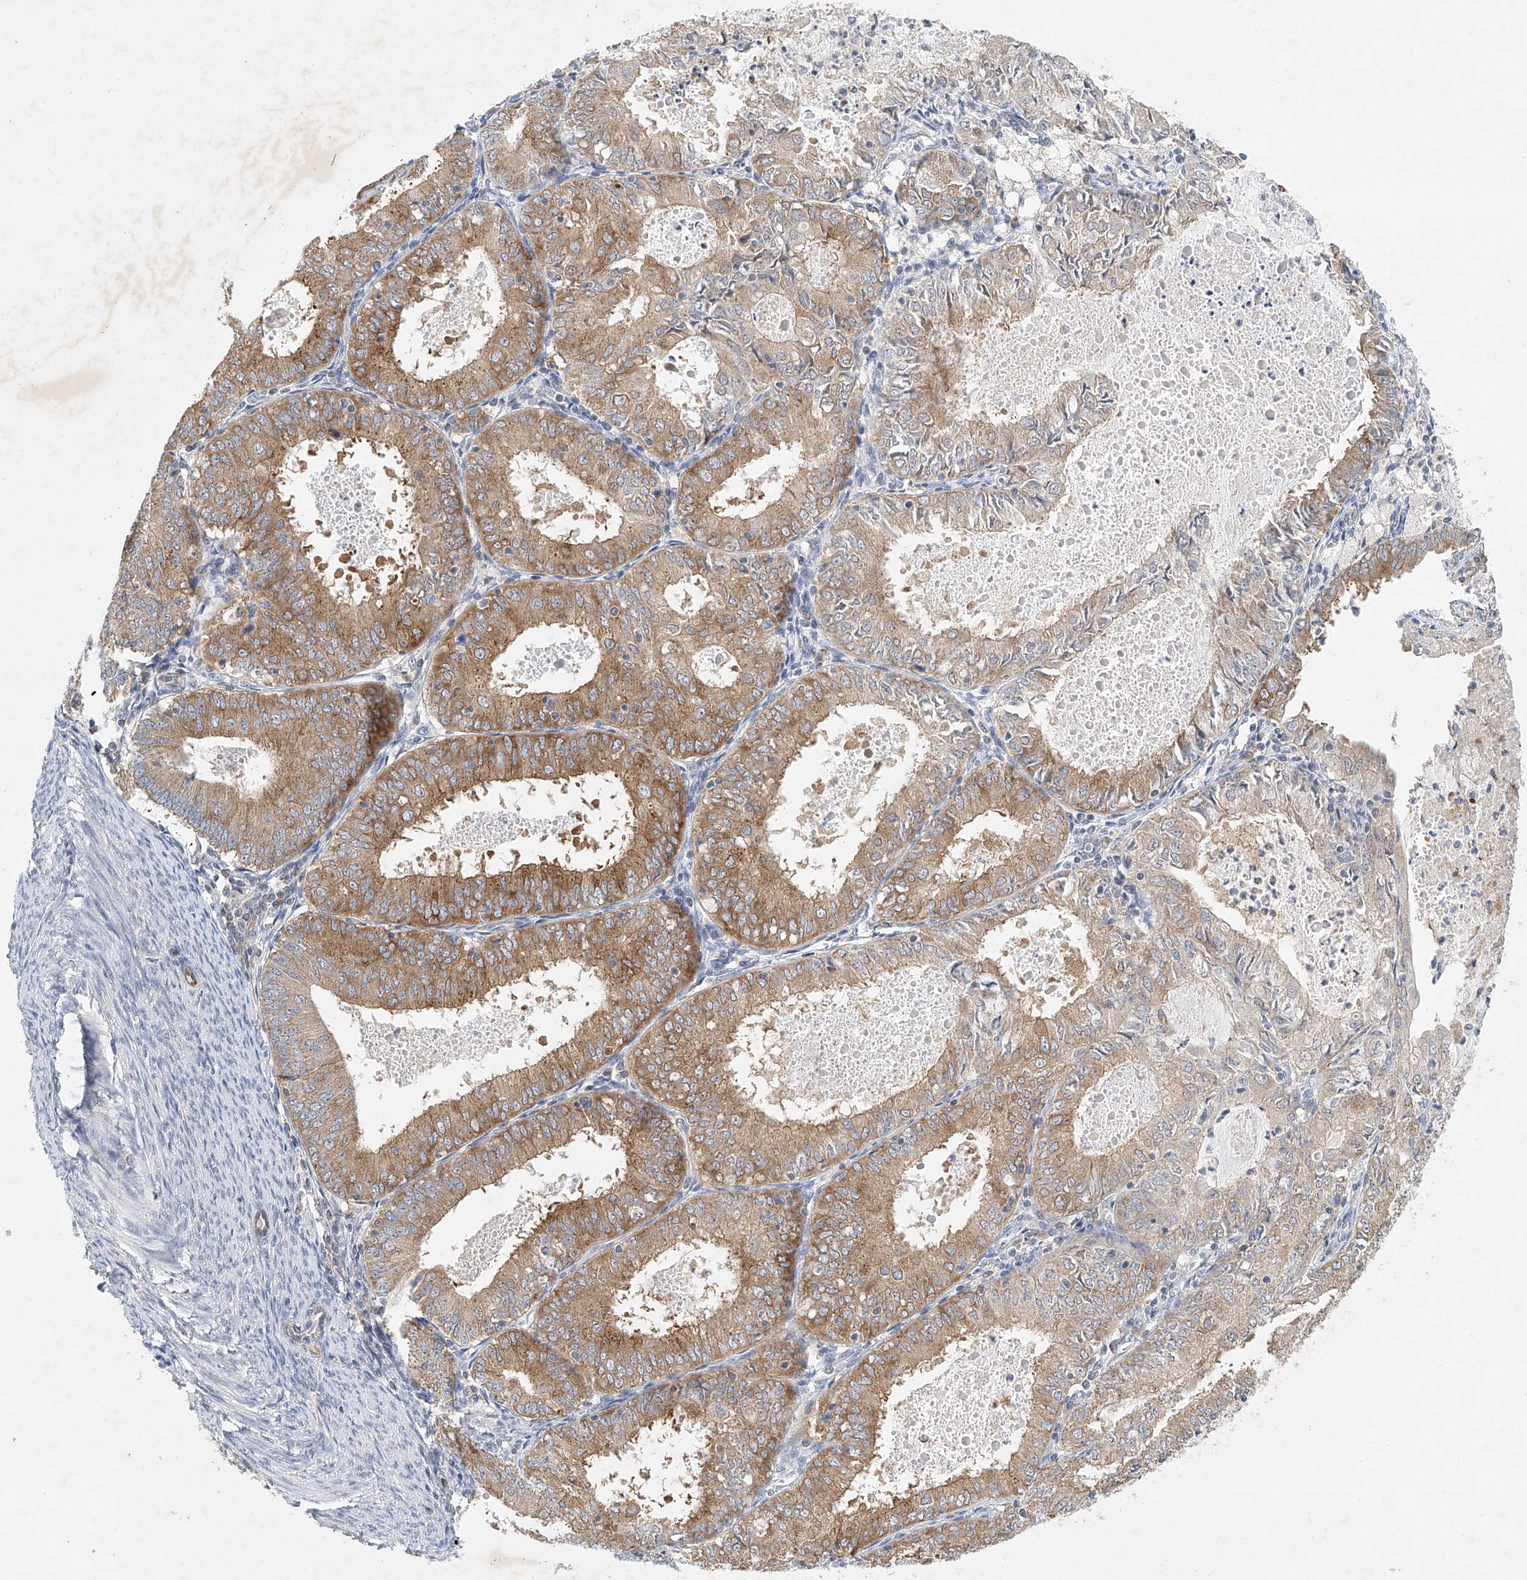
{"staining": {"intensity": "moderate", "quantity": ">75%", "location": "cytoplasmic/membranous"}, "tissue": "endometrial cancer", "cell_type": "Tumor cells", "image_type": "cancer", "snomed": [{"axis": "morphology", "description": "Adenocarcinoma, NOS"}, {"axis": "topography", "description": "Endometrium"}], "caption": "DAB (3,3'-diaminobenzidine) immunohistochemical staining of human adenocarcinoma (endometrial) displays moderate cytoplasmic/membranous protein staining in approximately >75% of tumor cells. (DAB (3,3'-diaminobenzidine) IHC with brightfield microscopy, high magnification).", "gene": "CARMIL1", "patient": {"sex": "female", "age": 57}}